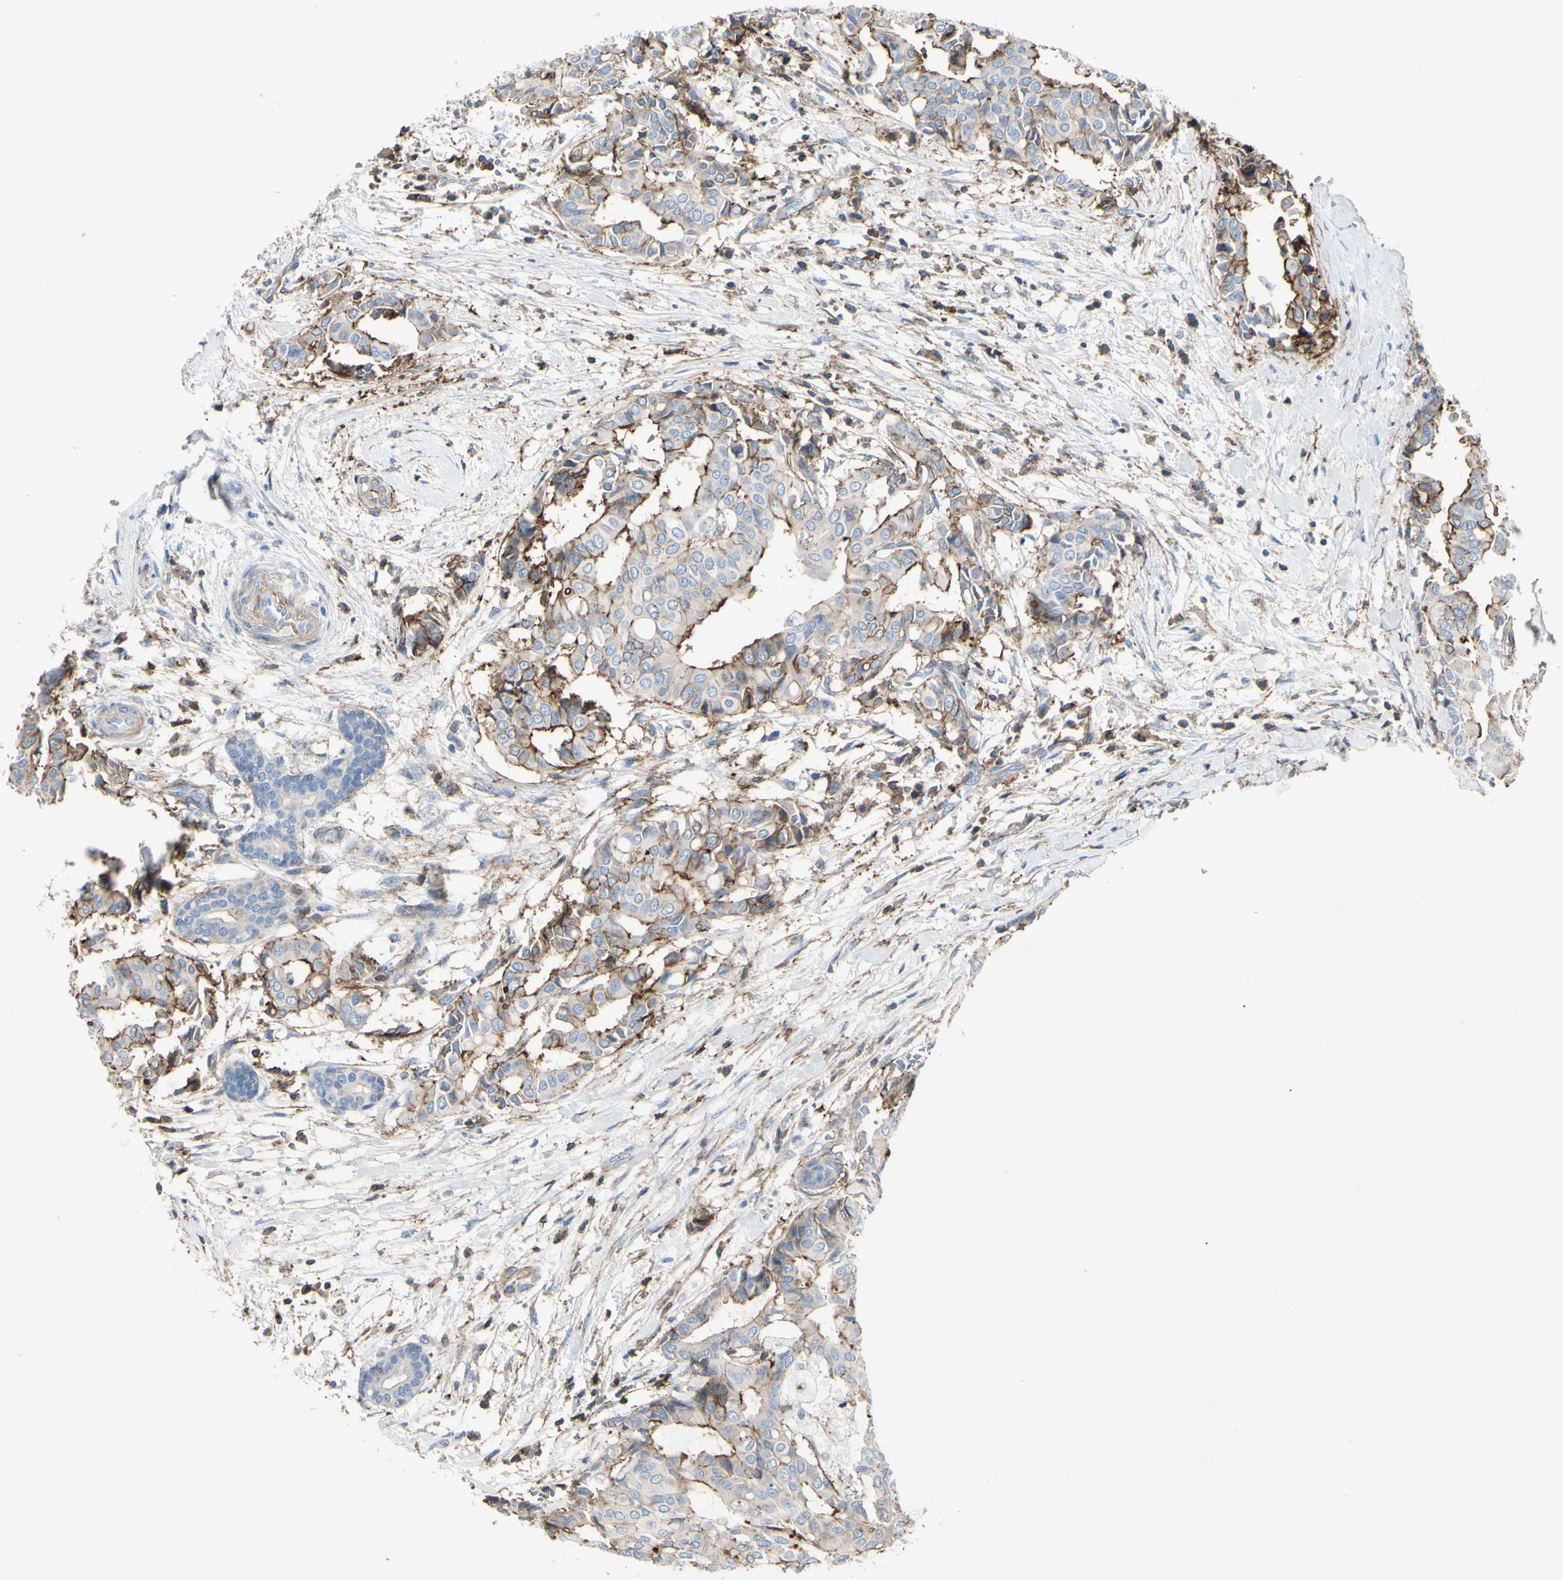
{"staining": {"intensity": "strong", "quantity": "25%-75%", "location": "cytoplasmic/membranous"}, "tissue": "head and neck cancer", "cell_type": "Tumor cells", "image_type": "cancer", "snomed": [{"axis": "morphology", "description": "Adenocarcinoma, NOS"}, {"axis": "topography", "description": "Salivary gland"}, {"axis": "topography", "description": "Head-Neck"}], "caption": "Immunohistochemical staining of head and neck adenocarcinoma reveals high levels of strong cytoplasmic/membranous protein staining in about 25%-75% of tumor cells. (Stains: DAB in brown, nuclei in blue, Microscopy: brightfield microscopy at high magnification).", "gene": "CLEC2B", "patient": {"sex": "female", "age": 59}}